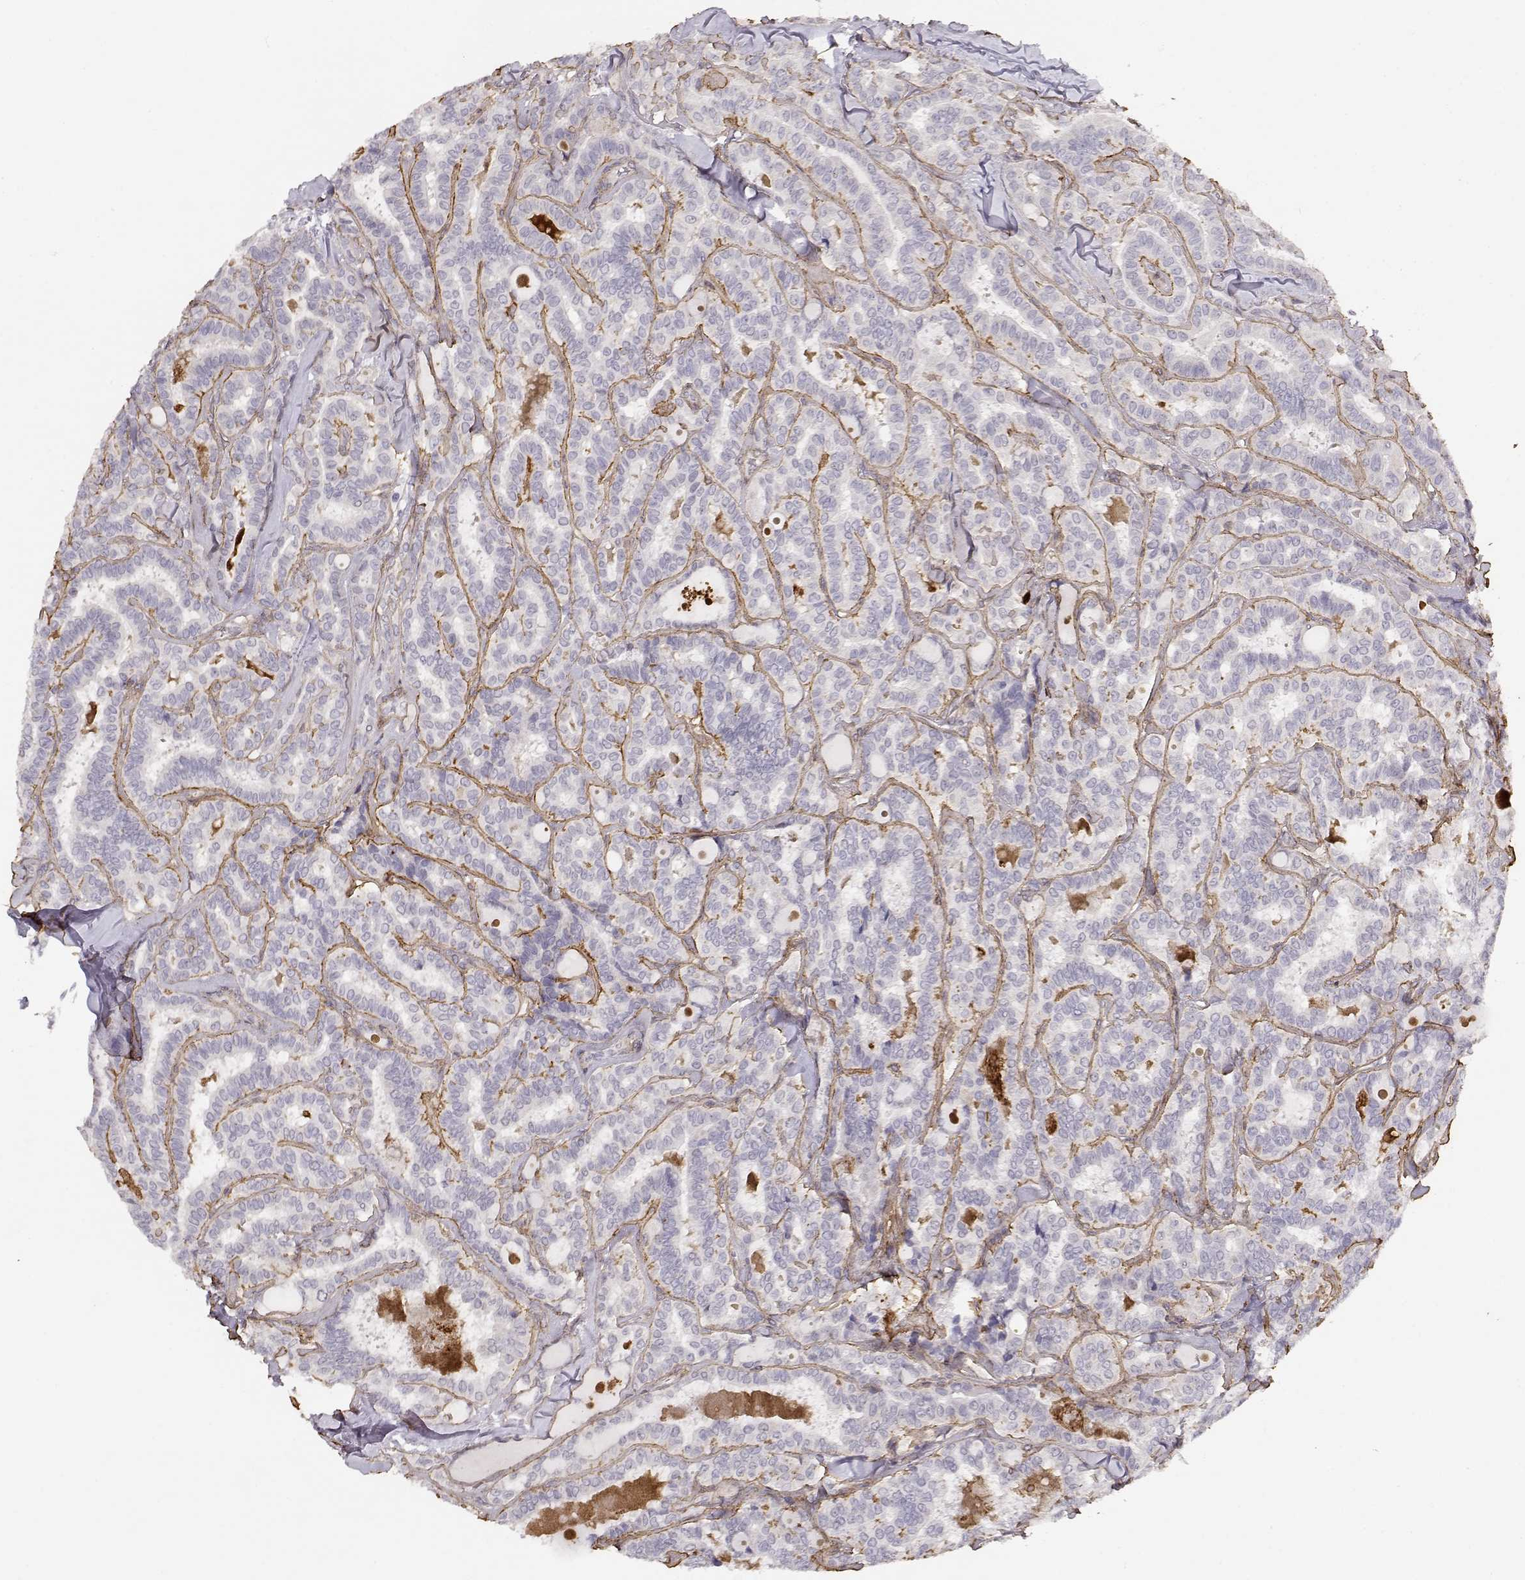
{"staining": {"intensity": "negative", "quantity": "none", "location": "none"}, "tissue": "thyroid cancer", "cell_type": "Tumor cells", "image_type": "cancer", "snomed": [{"axis": "morphology", "description": "Papillary adenocarcinoma, NOS"}, {"axis": "topography", "description": "Thyroid gland"}], "caption": "IHC image of neoplastic tissue: human thyroid cancer stained with DAB (3,3'-diaminobenzidine) displays no significant protein positivity in tumor cells. (Stains: DAB immunohistochemistry (IHC) with hematoxylin counter stain, Microscopy: brightfield microscopy at high magnification).", "gene": "LAMA5", "patient": {"sex": "female", "age": 39}}